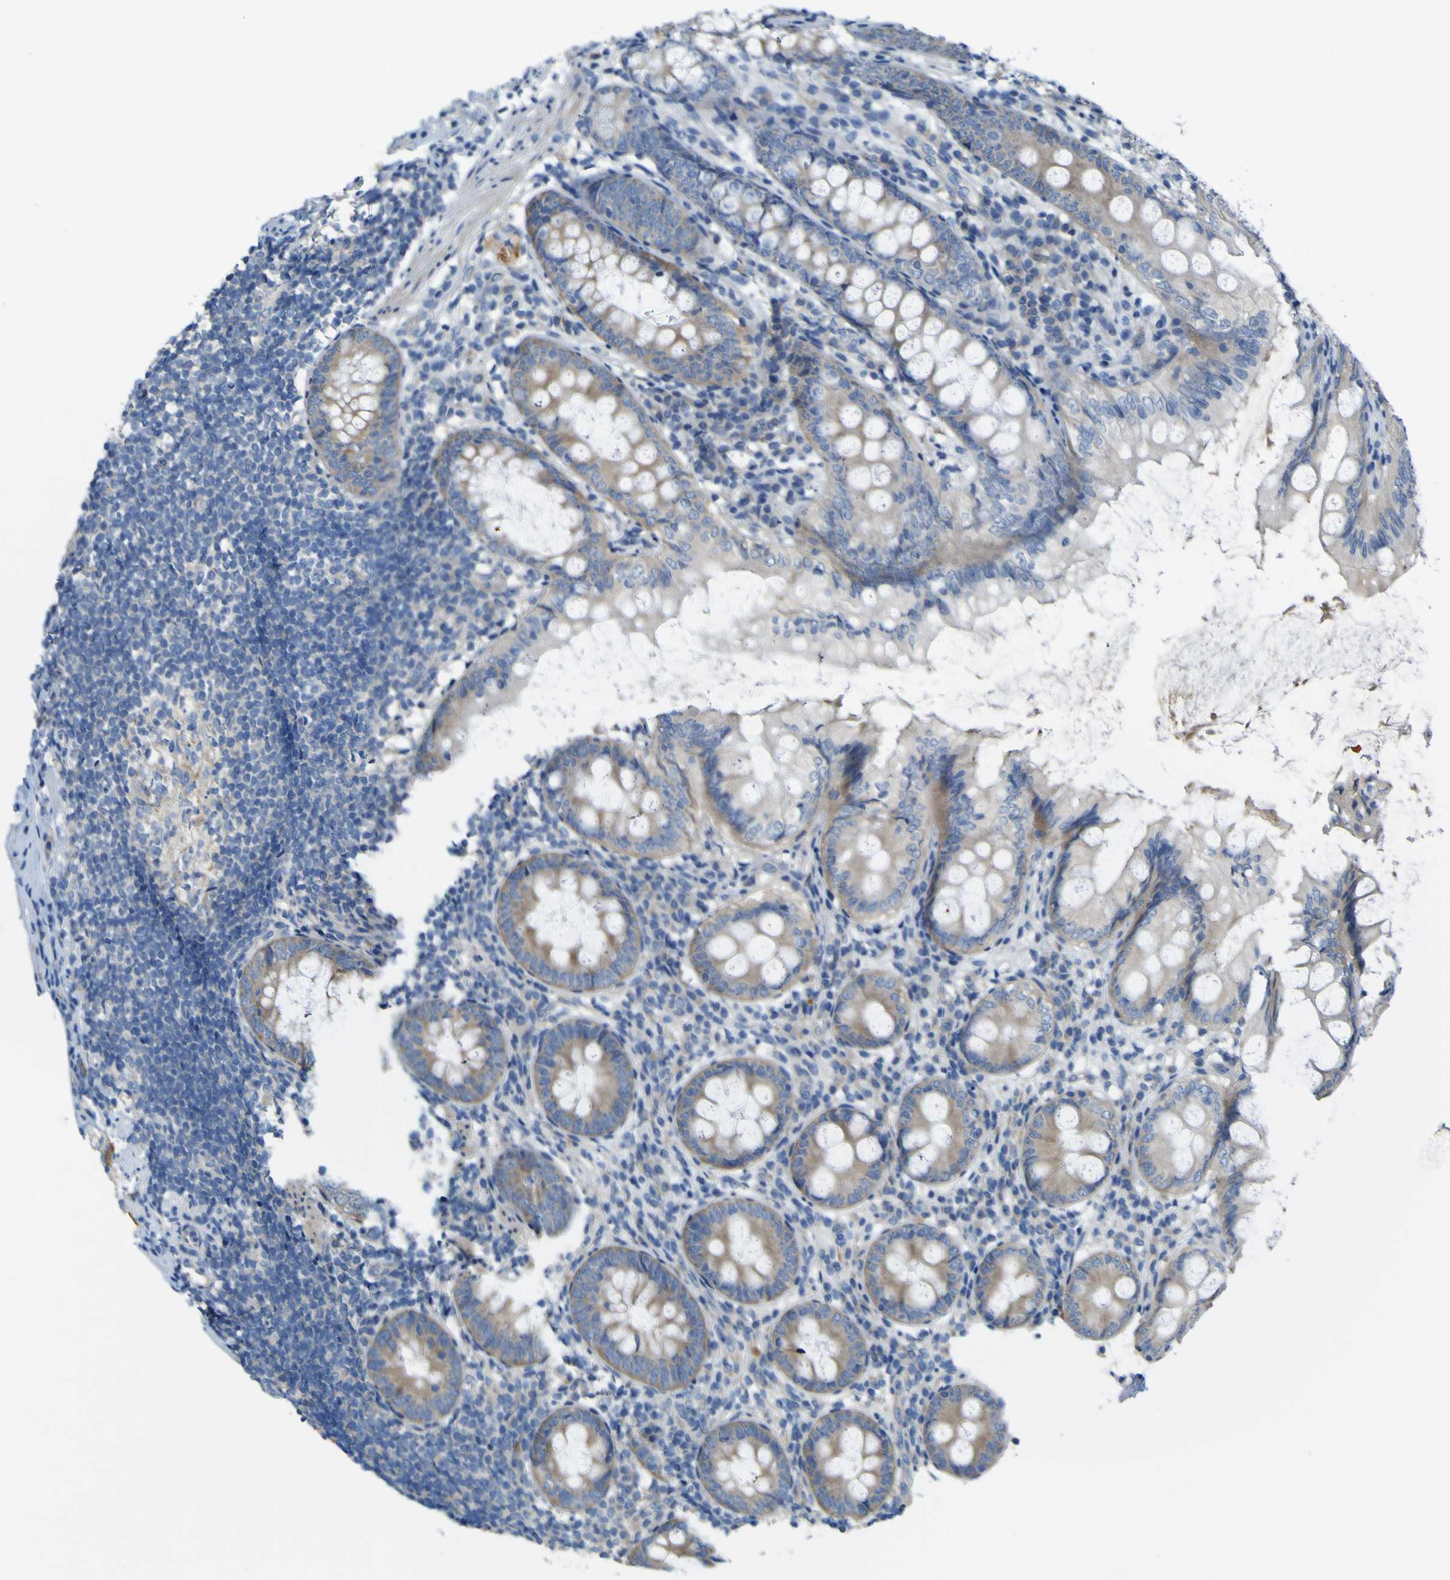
{"staining": {"intensity": "weak", "quantity": ">75%", "location": "cytoplasmic/membranous"}, "tissue": "appendix", "cell_type": "Glandular cells", "image_type": "normal", "snomed": [{"axis": "morphology", "description": "Normal tissue, NOS"}, {"axis": "topography", "description": "Appendix"}], "caption": "Human appendix stained for a protein (brown) demonstrates weak cytoplasmic/membranous positive staining in approximately >75% of glandular cells.", "gene": "MYEOV", "patient": {"sex": "female", "age": 77}}